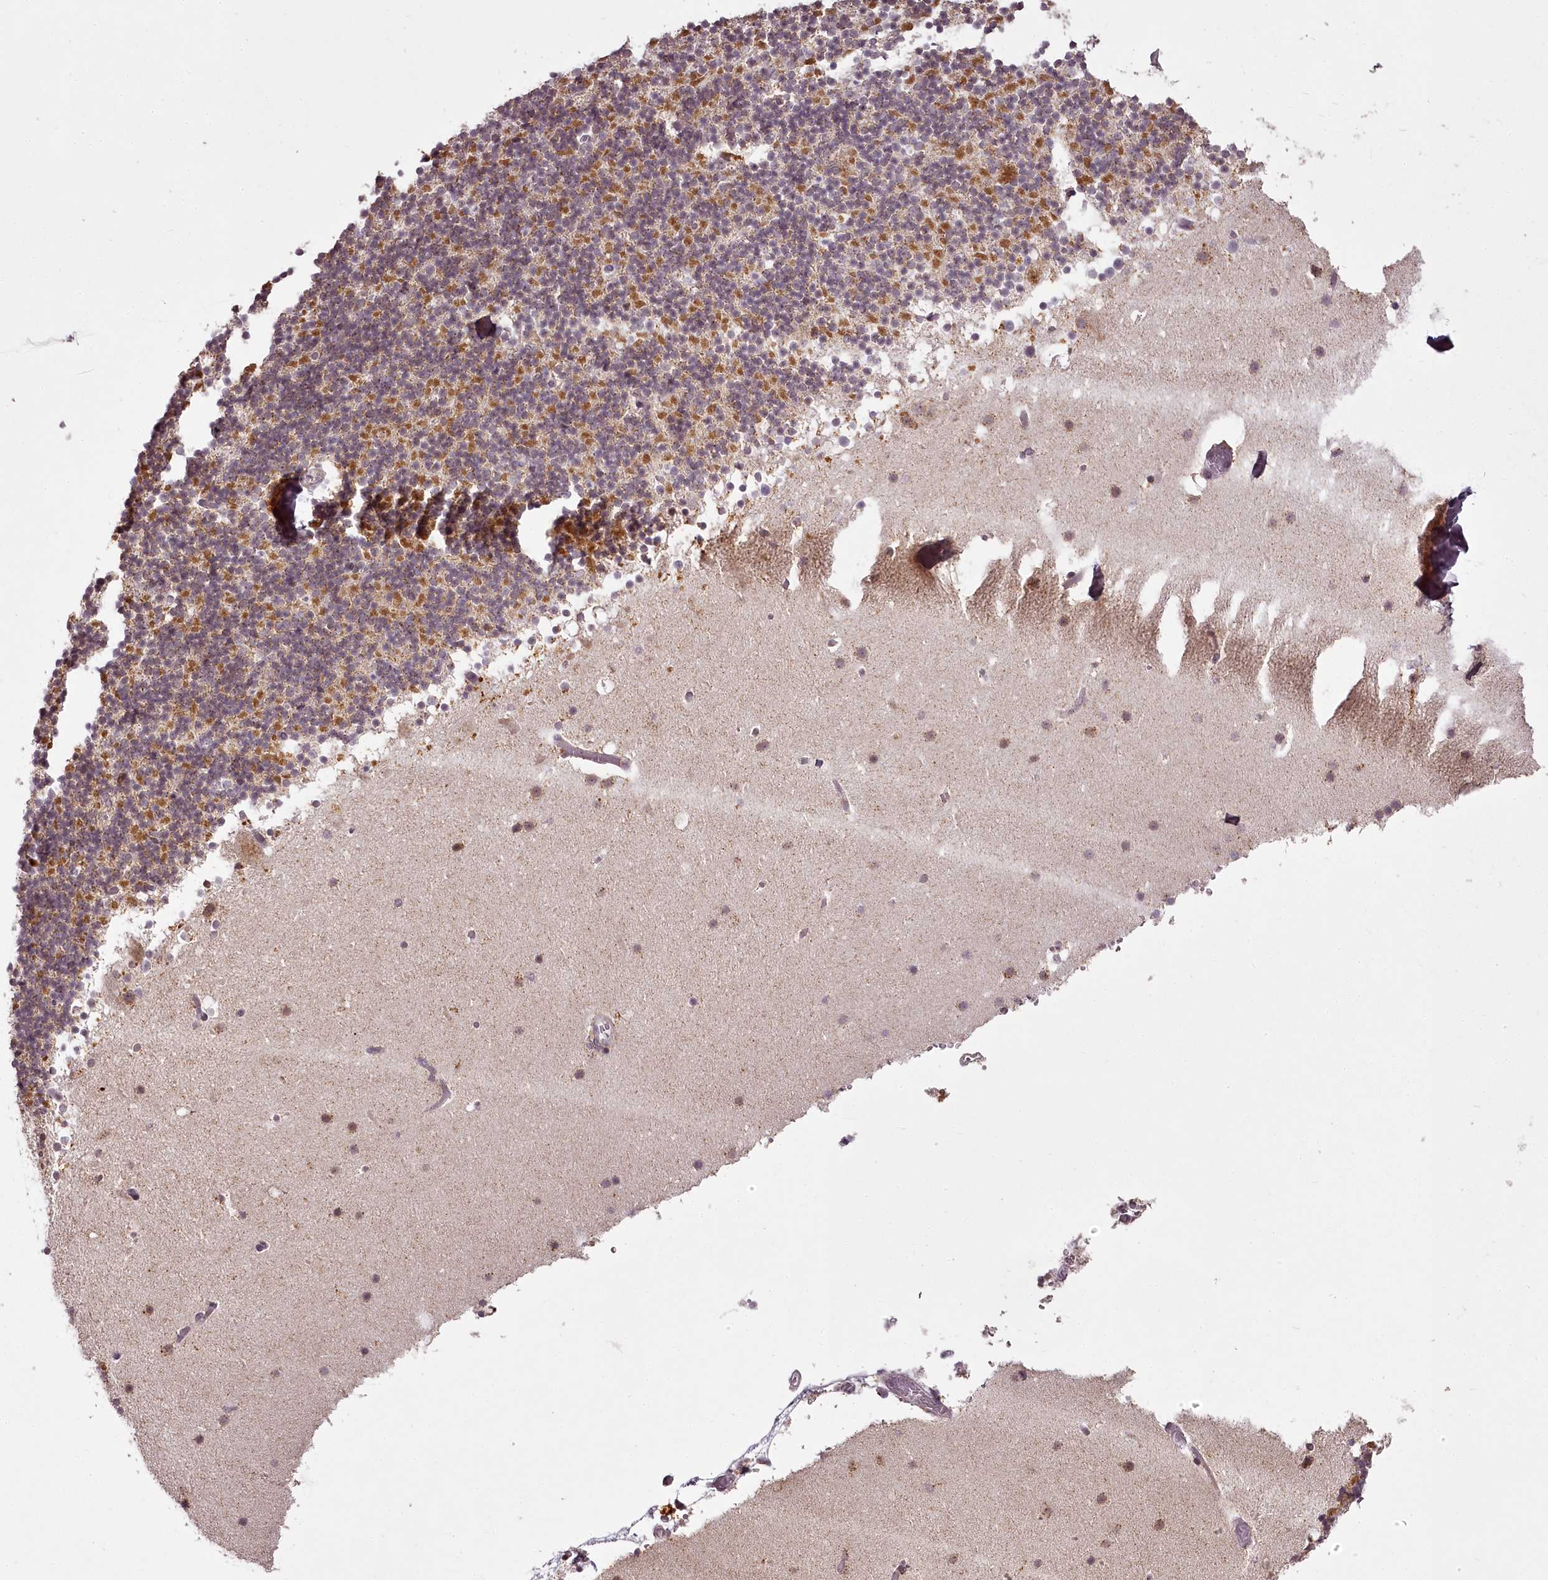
{"staining": {"intensity": "moderate", "quantity": "25%-75%", "location": "cytoplasmic/membranous"}, "tissue": "cerebellum", "cell_type": "Cells in granular layer", "image_type": "normal", "snomed": [{"axis": "morphology", "description": "Normal tissue, NOS"}, {"axis": "topography", "description": "Cerebellum"}], "caption": "An immunohistochemistry (IHC) micrograph of normal tissue is shown. Protein staining in brown labels moderate cytoplasmic/membranous positivity in cerebellum within cells in granular layer.", "gene": "CHCHD2", "patient": {"sex": "male", "age": 57}}